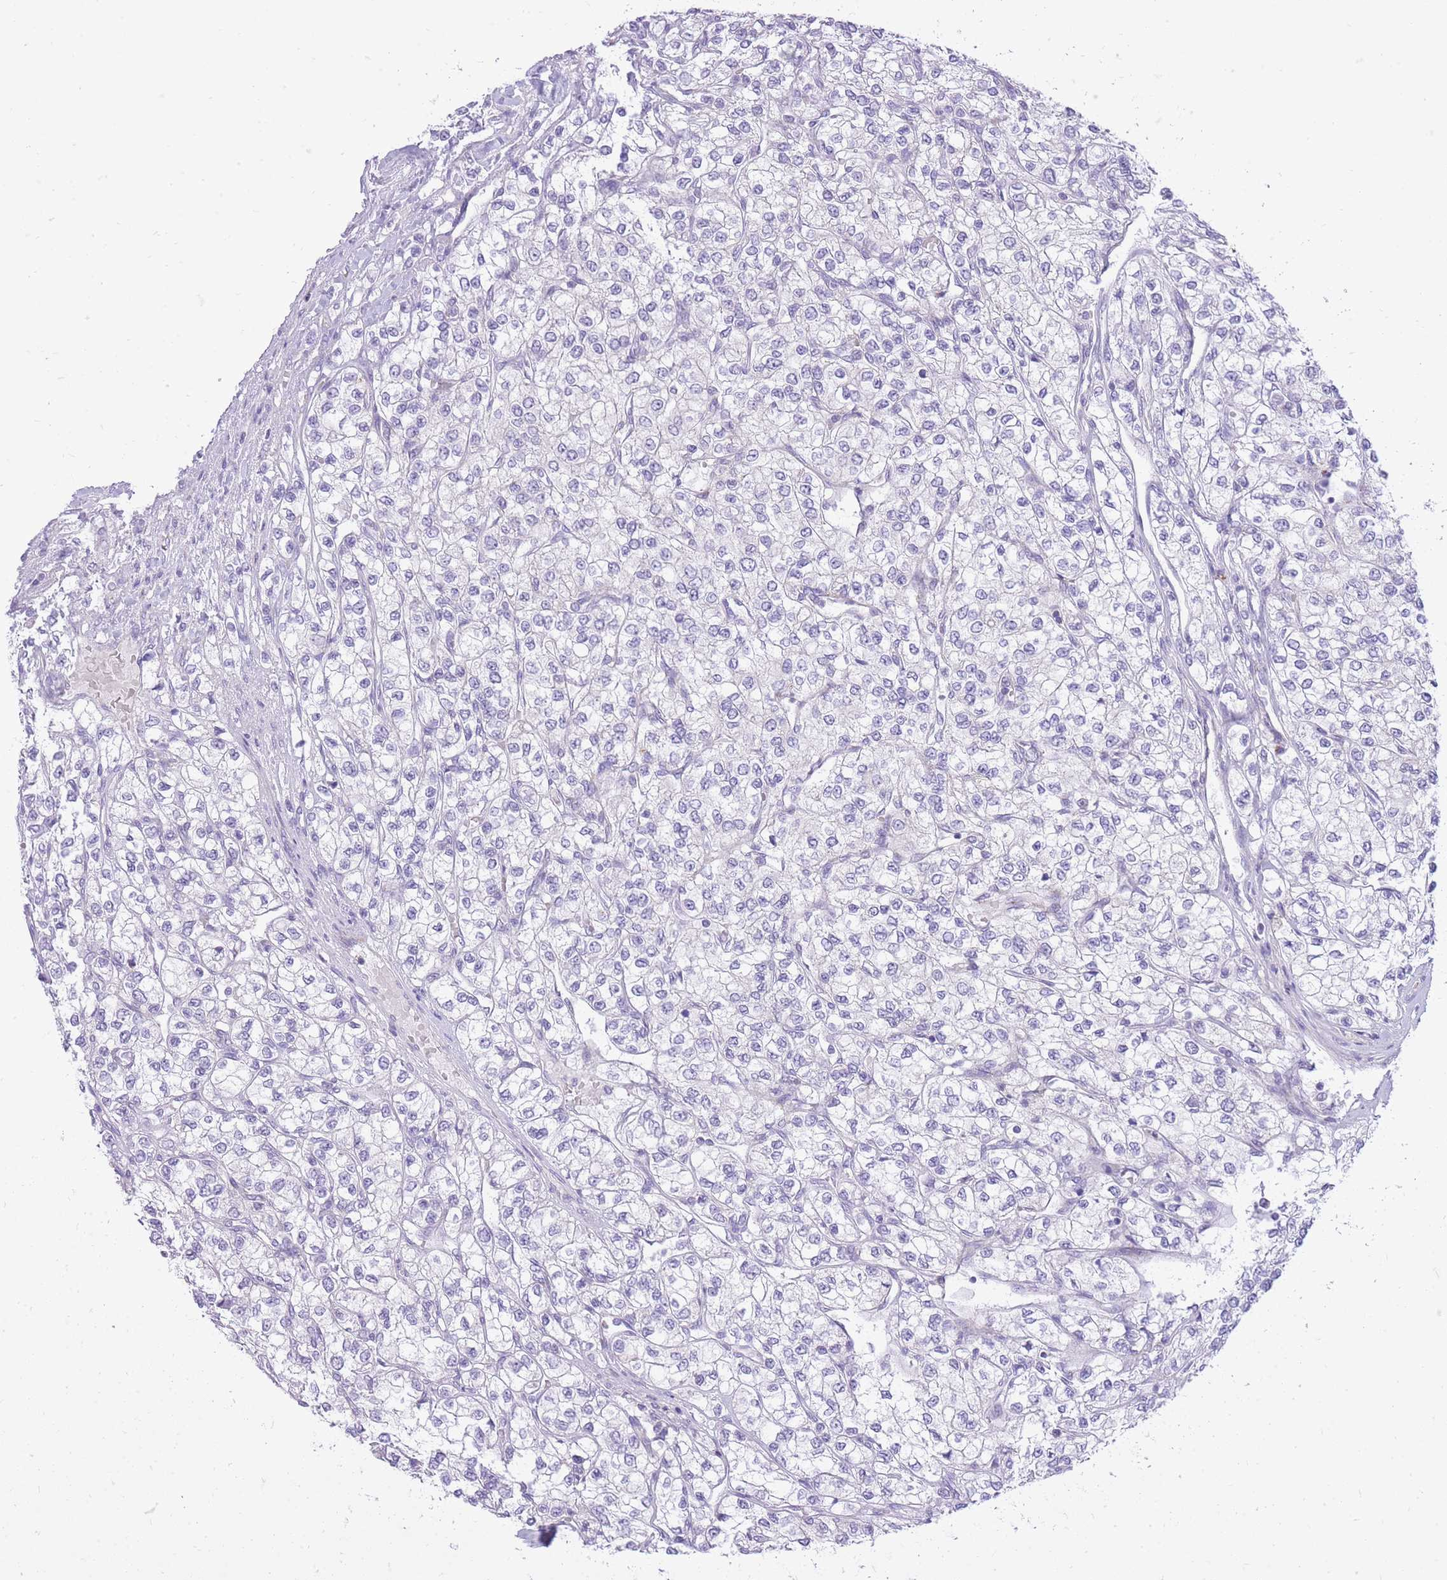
{"staining": {"intensity": "negative", "quantity": "none", "location": "none"}, "tissue": "renal cancer", "cell_type": "Tumor cells", "image_type": "cancer", "snomed": [{"axis": "morphology", "description": "Adenocarcinoma, NOS"}, {"axis": "topography", "description": "Kidney"}], "caption": "Immunohistochemistry (IHC) photomicrograph of neoplastic tissue: human renal cancer stained with DAB exhibits no significant protein positivity in tumor cells.", "gene": "DENND2D", "patient": {"sex": "male", "age": 80}}